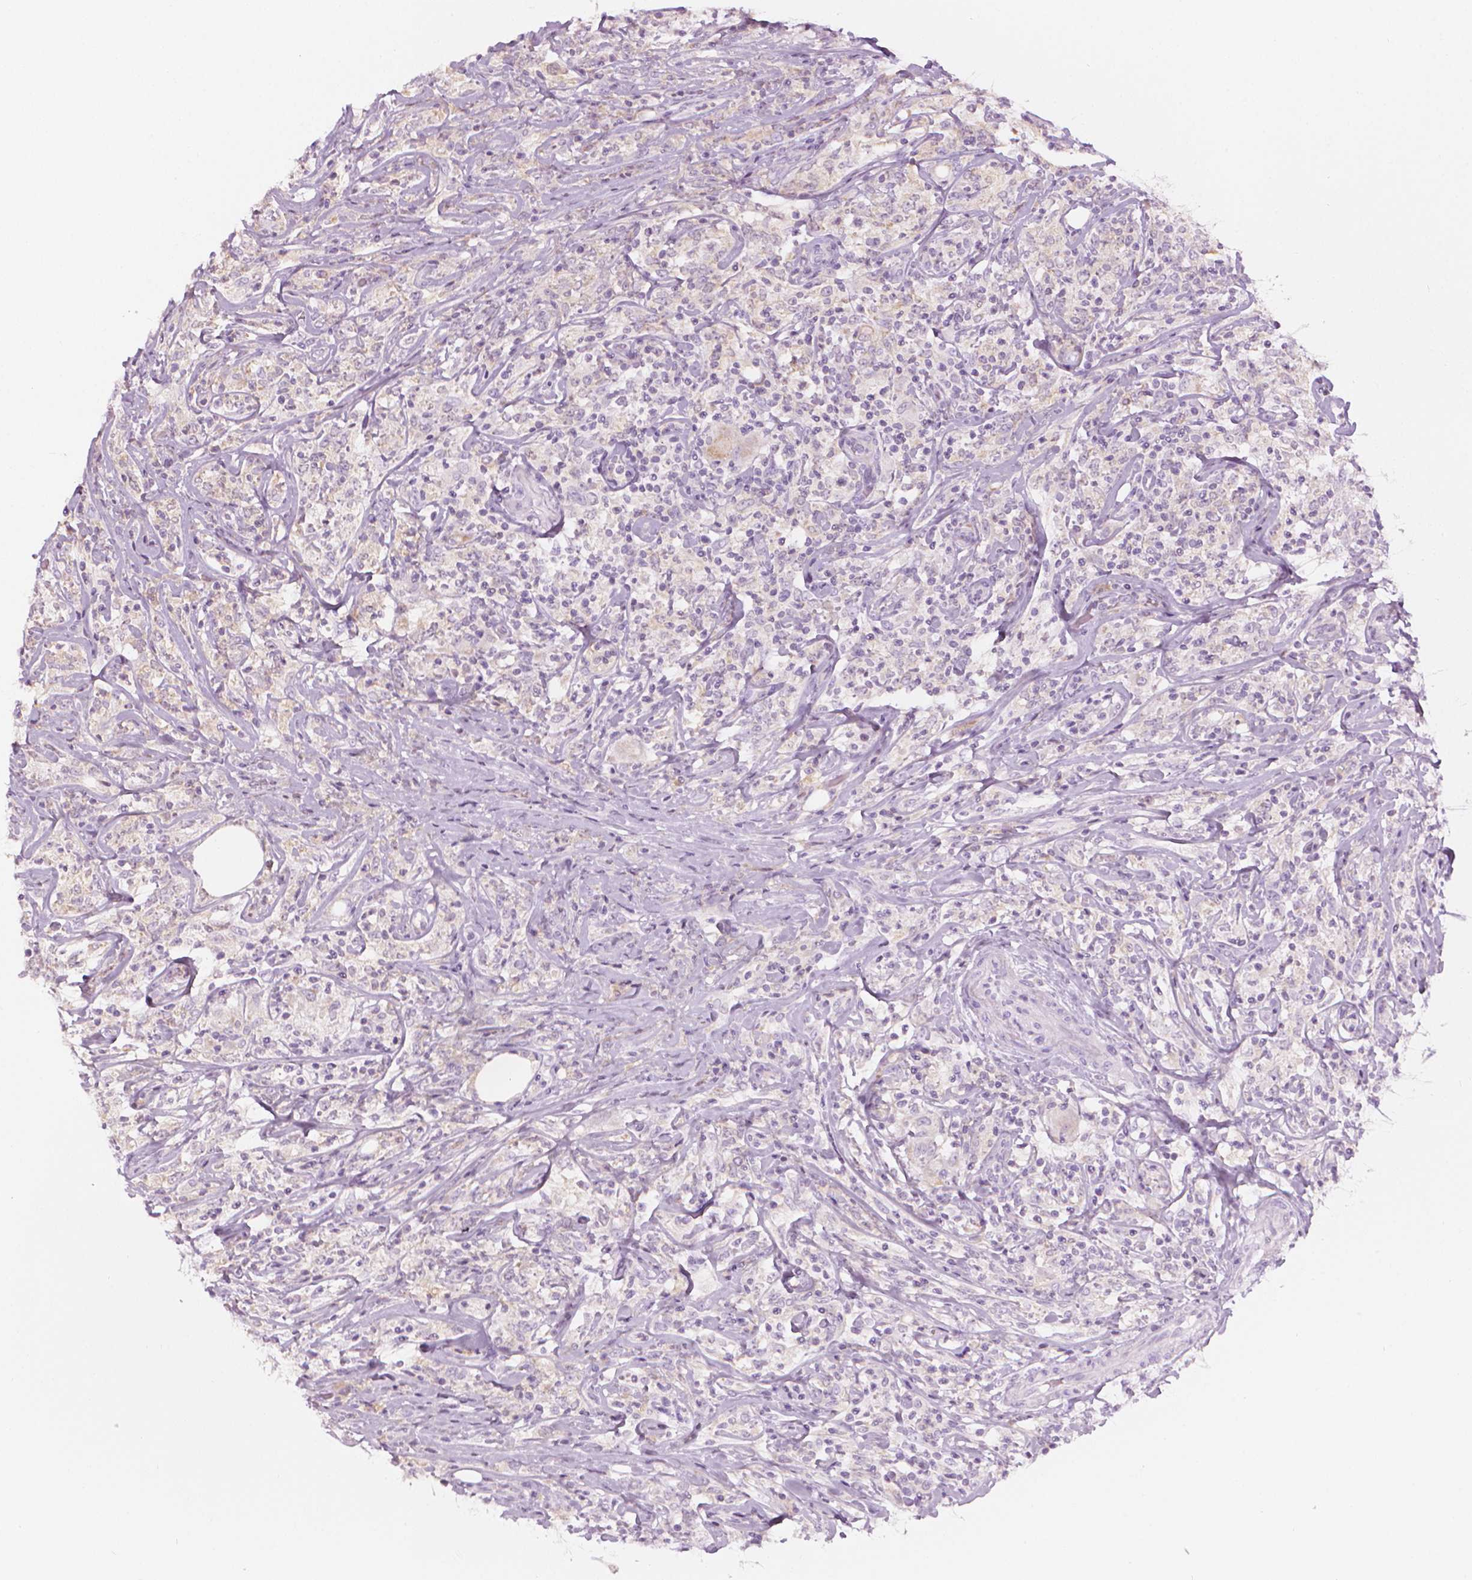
{"staining": {"intensity": "negative", "quantity": "none", "location": "none"}, "tissue": "lymphoma", "cell_type": "Tumor cells", "image_type": "cancer", "snomed": [{"axis": "morphology", "description": "Malignant lymphoma, non-Hodgkin's type, High grade"}, {"axis": "topography", "description": "Lymph node"}], "caption": "The histopathology image reveals no staining of tumor cells in lymphoma.", "gene": "SHMT1", "patient": {"sex": "female", "age": 84}}